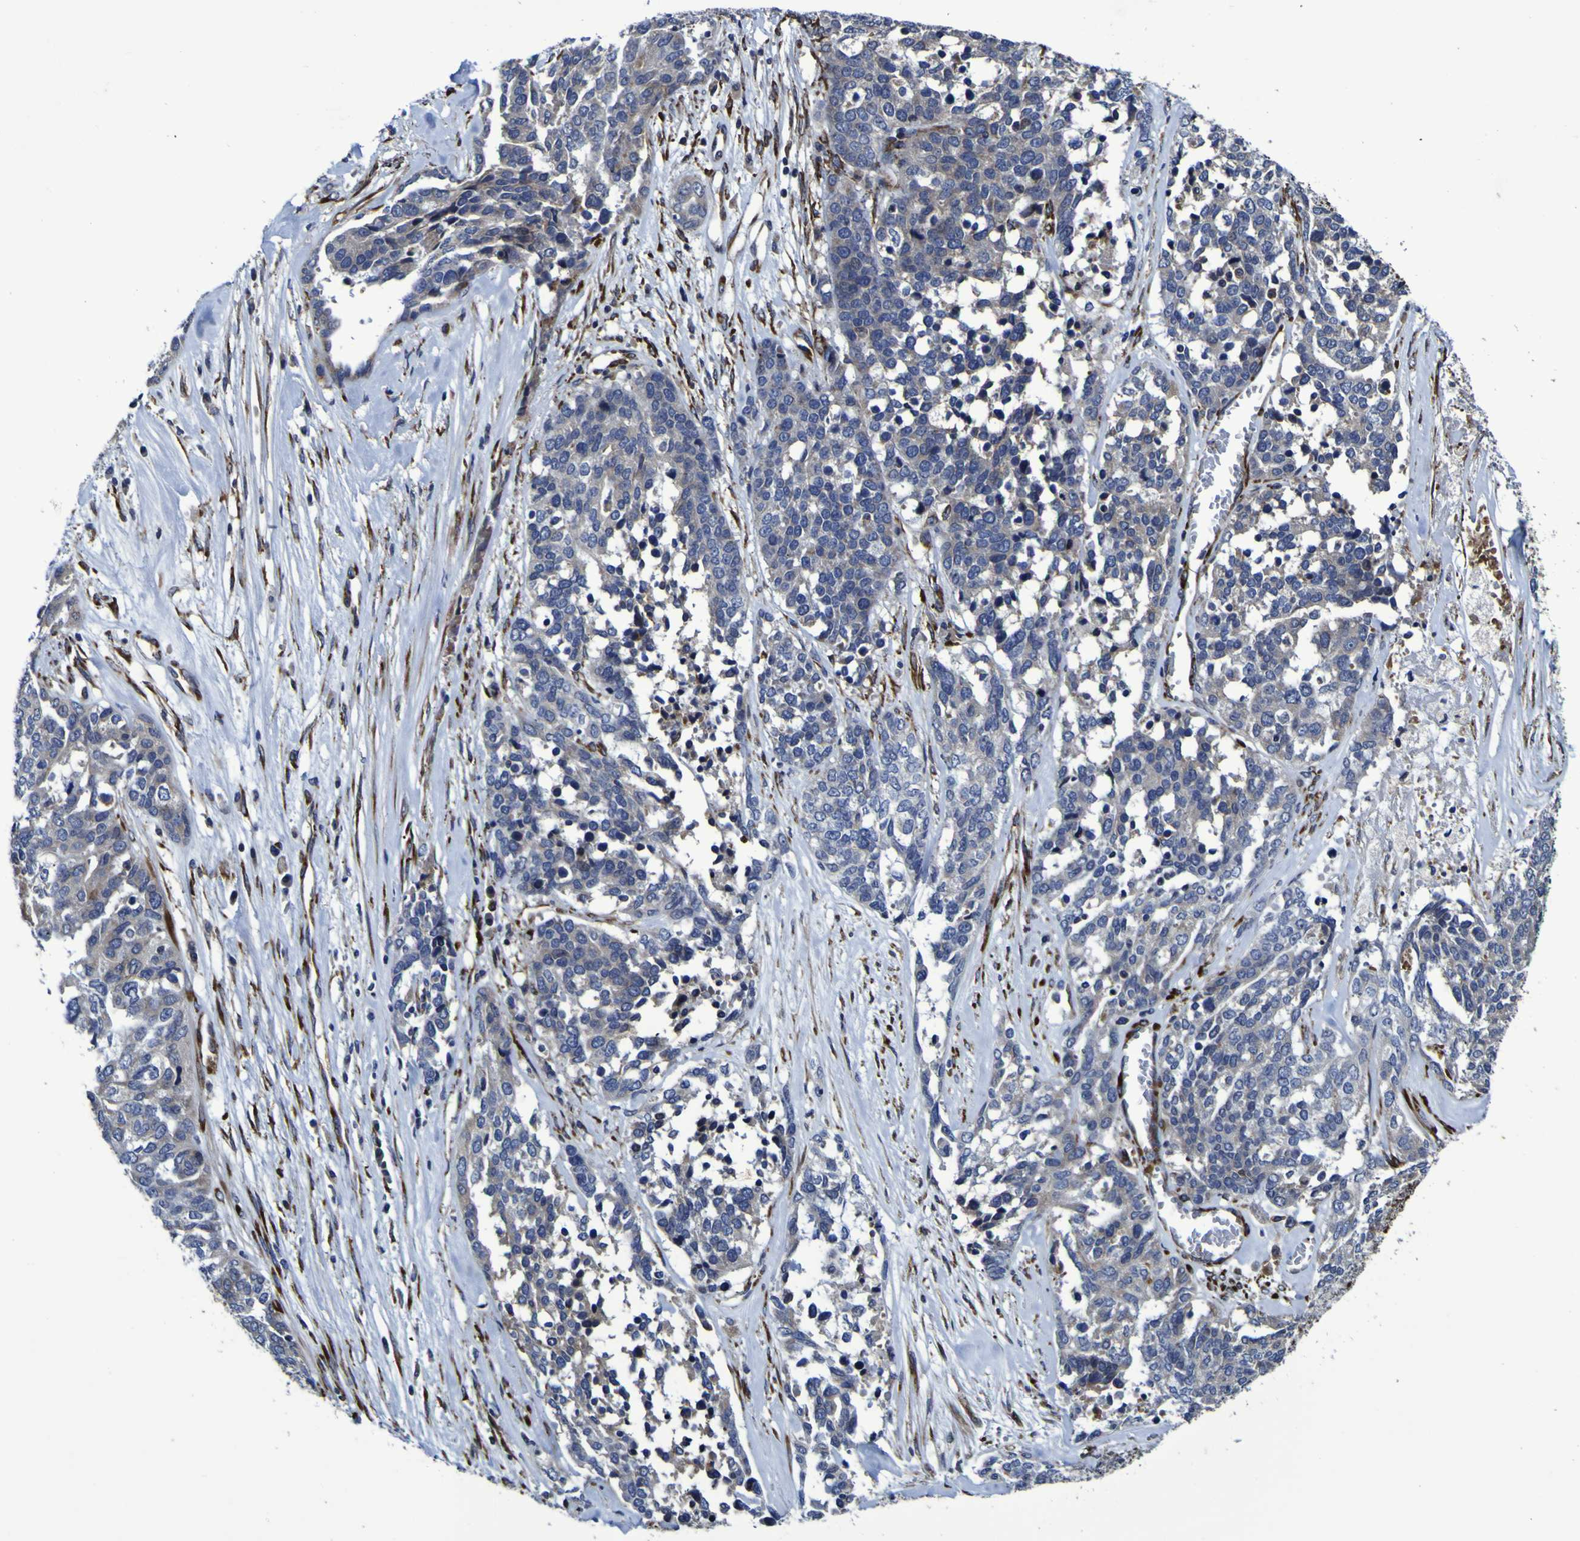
{"staining": {"intensity": "negative", "quantity": "none", "location": "none"}, "tissue": "ovarian cancer", "cell_type": "Tumor cells", "image_type": "cancer", "snomed": [{"axis": "morphology", "description": "Cystadenocarcinoma, serous, NOS"}, {"axis": "topography", "description": "Ovary"}], "caption": "Tumor cells are negative for protein expression in human ovarian cancer.", "gene": "P3H1", "patient": {"sex": "female", "age": 44}}